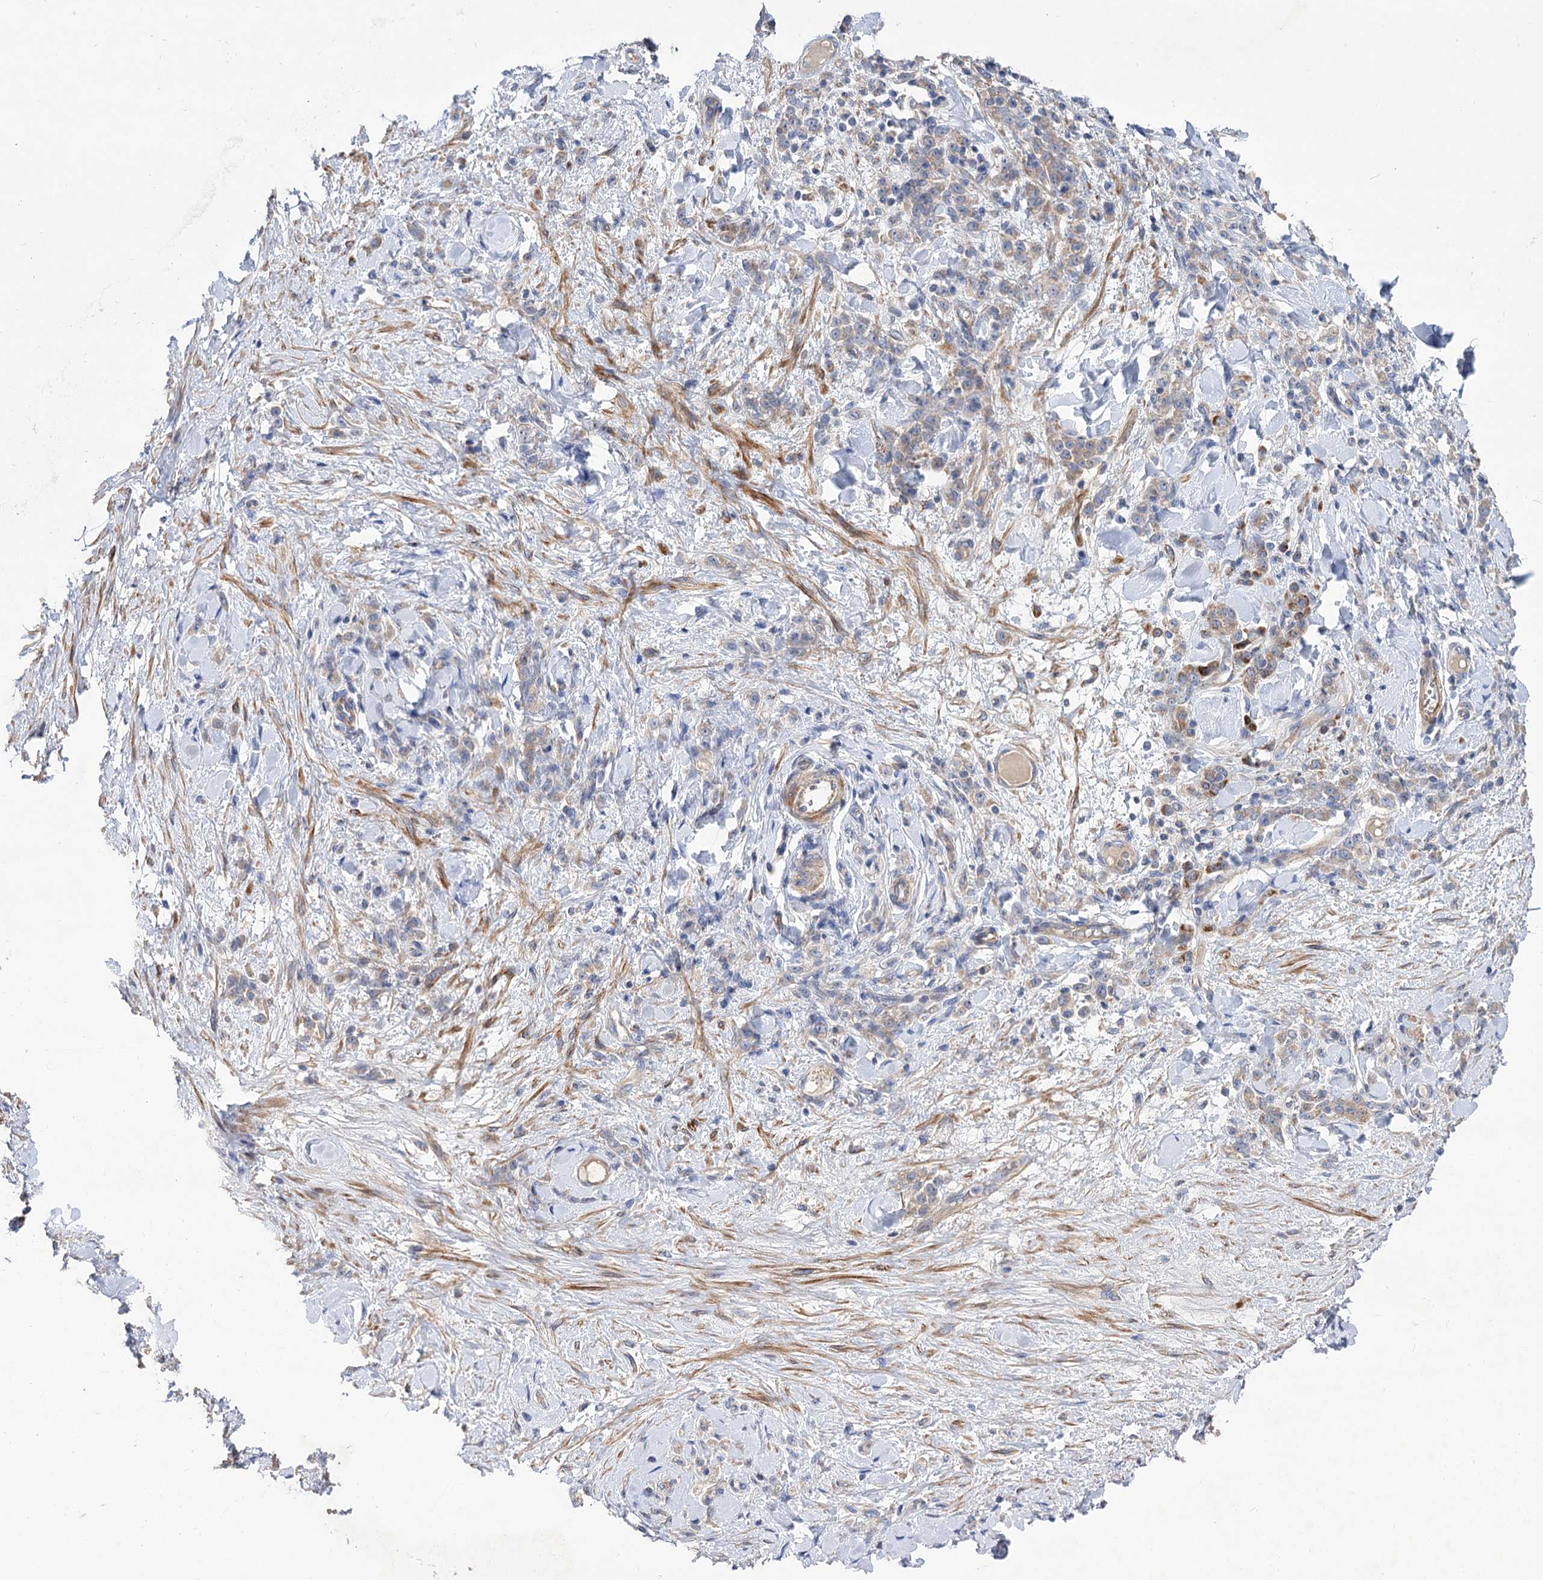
{"staining": {"intensity": "weak", "quantity": "25%-75%", "location": "cytoplasmic/membranous"}, "tissue": "stomach cancer", "cell_type": "Tumor cells", "image_type": "cancer", "snomed": [{"axis": "morphology", "description": "Normal tissue, NOS"}, {"axis": "morphology", "description": "Adenocarcinoma, NOS"}, {"axis": "topography", "description": "Stomach"}], "caption": "Brown immunohistochemical staining in human stomach adenocarcinoma displays weak cytoplasmic/membranous staining in approximately 25%-75% of tumor cells.", "gene": "NUDCD2", "patient": {"sex": "male", "age": 82}}